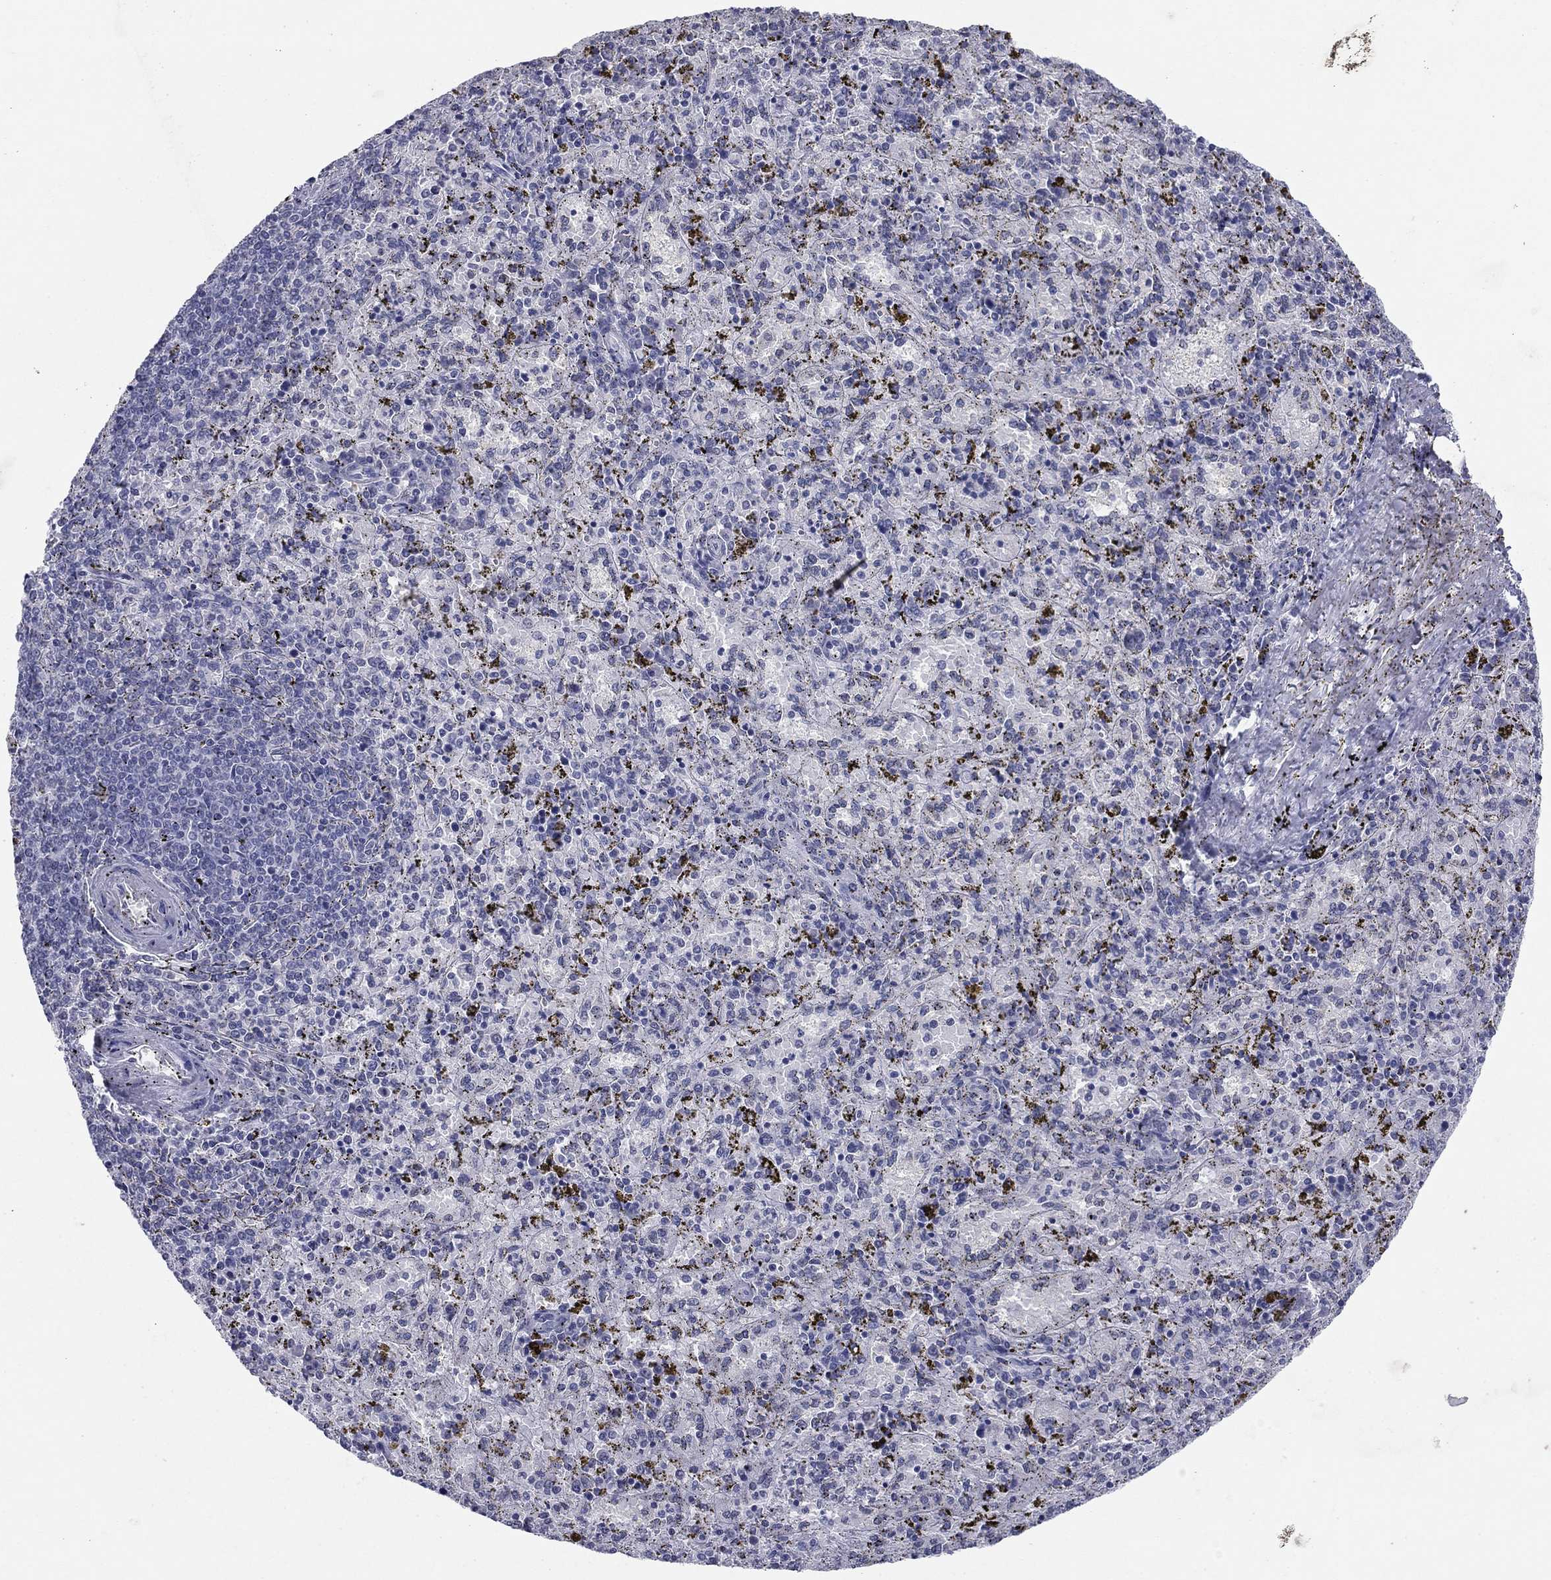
{"staining": {"intensity": "negative", "quantity": "none", "location": "none"}, "tissue": "spleen", "cell_type": "Cells in red pulp", "image_type": "normal", "snomed": [{"axis": "morphology", "description": "Normal tissue, NOS"}, {"axis": "topography", "description": "Spleen"}], "caption": "Protein analysis of normal spleen demonstrates no significant staining in cells in red pulp. Brightfield microscopy of immunohistochemistry (IHC) stained with DAB (brown) and hematoxylin (blue), captured at high magnification.", "gene": "KRT75", "patient": {"sex": "female", "age": 50}}